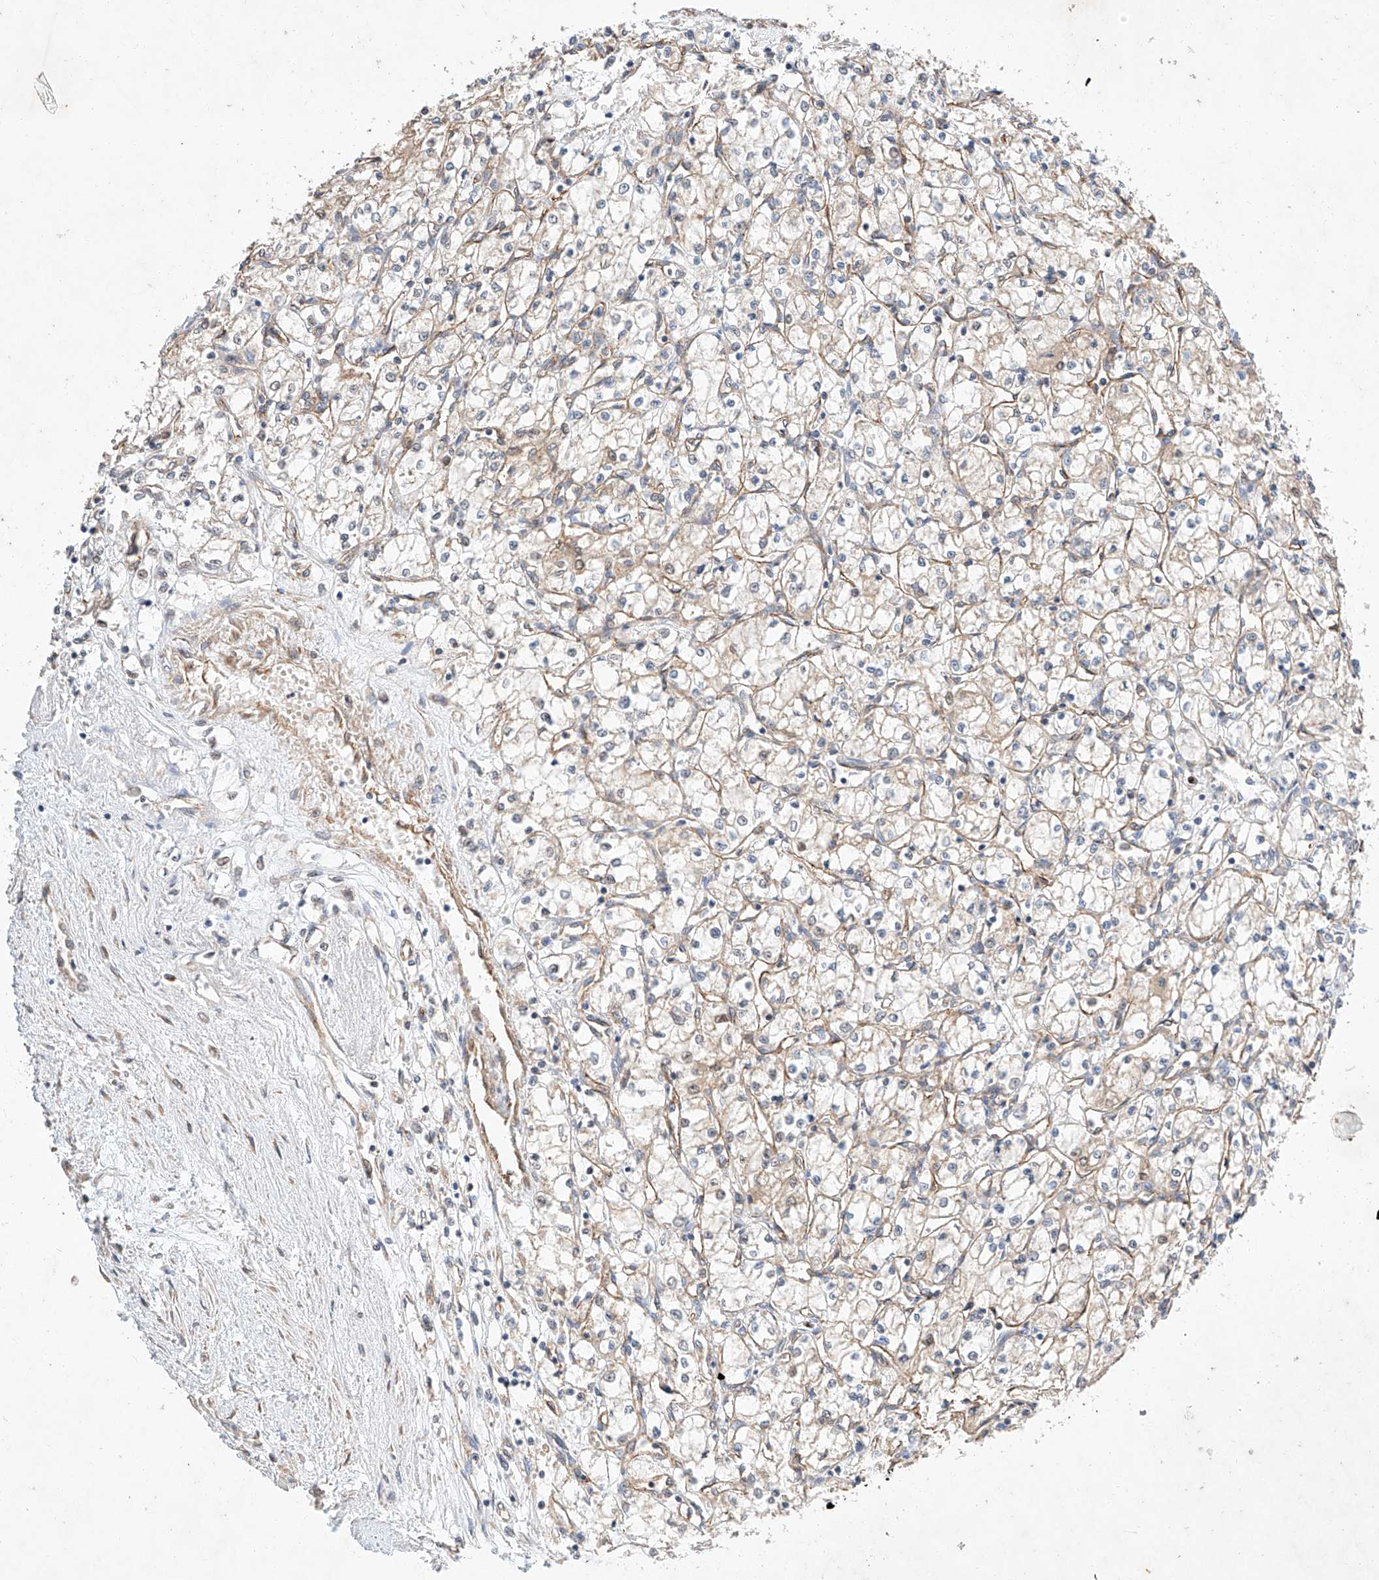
{"staining": {"intensity": "weak", "quantity": "<25%", "location": "cytoplasmic/membranous"}, "tissue": "renal cancer", "cell_type": "Tumor cells", "image_type": "cancer", "snomed": [{"axis": "morphology", "description": "Adenocarcinoma, NOS"}, {"axis": "topography", "description": "Kidney"}], "caption": "Tumor cells show no significant expression in renal cancer (adenocarcinoma).", "gene": "C6orf118", "patient": {"sex": "male", "age": 59}}